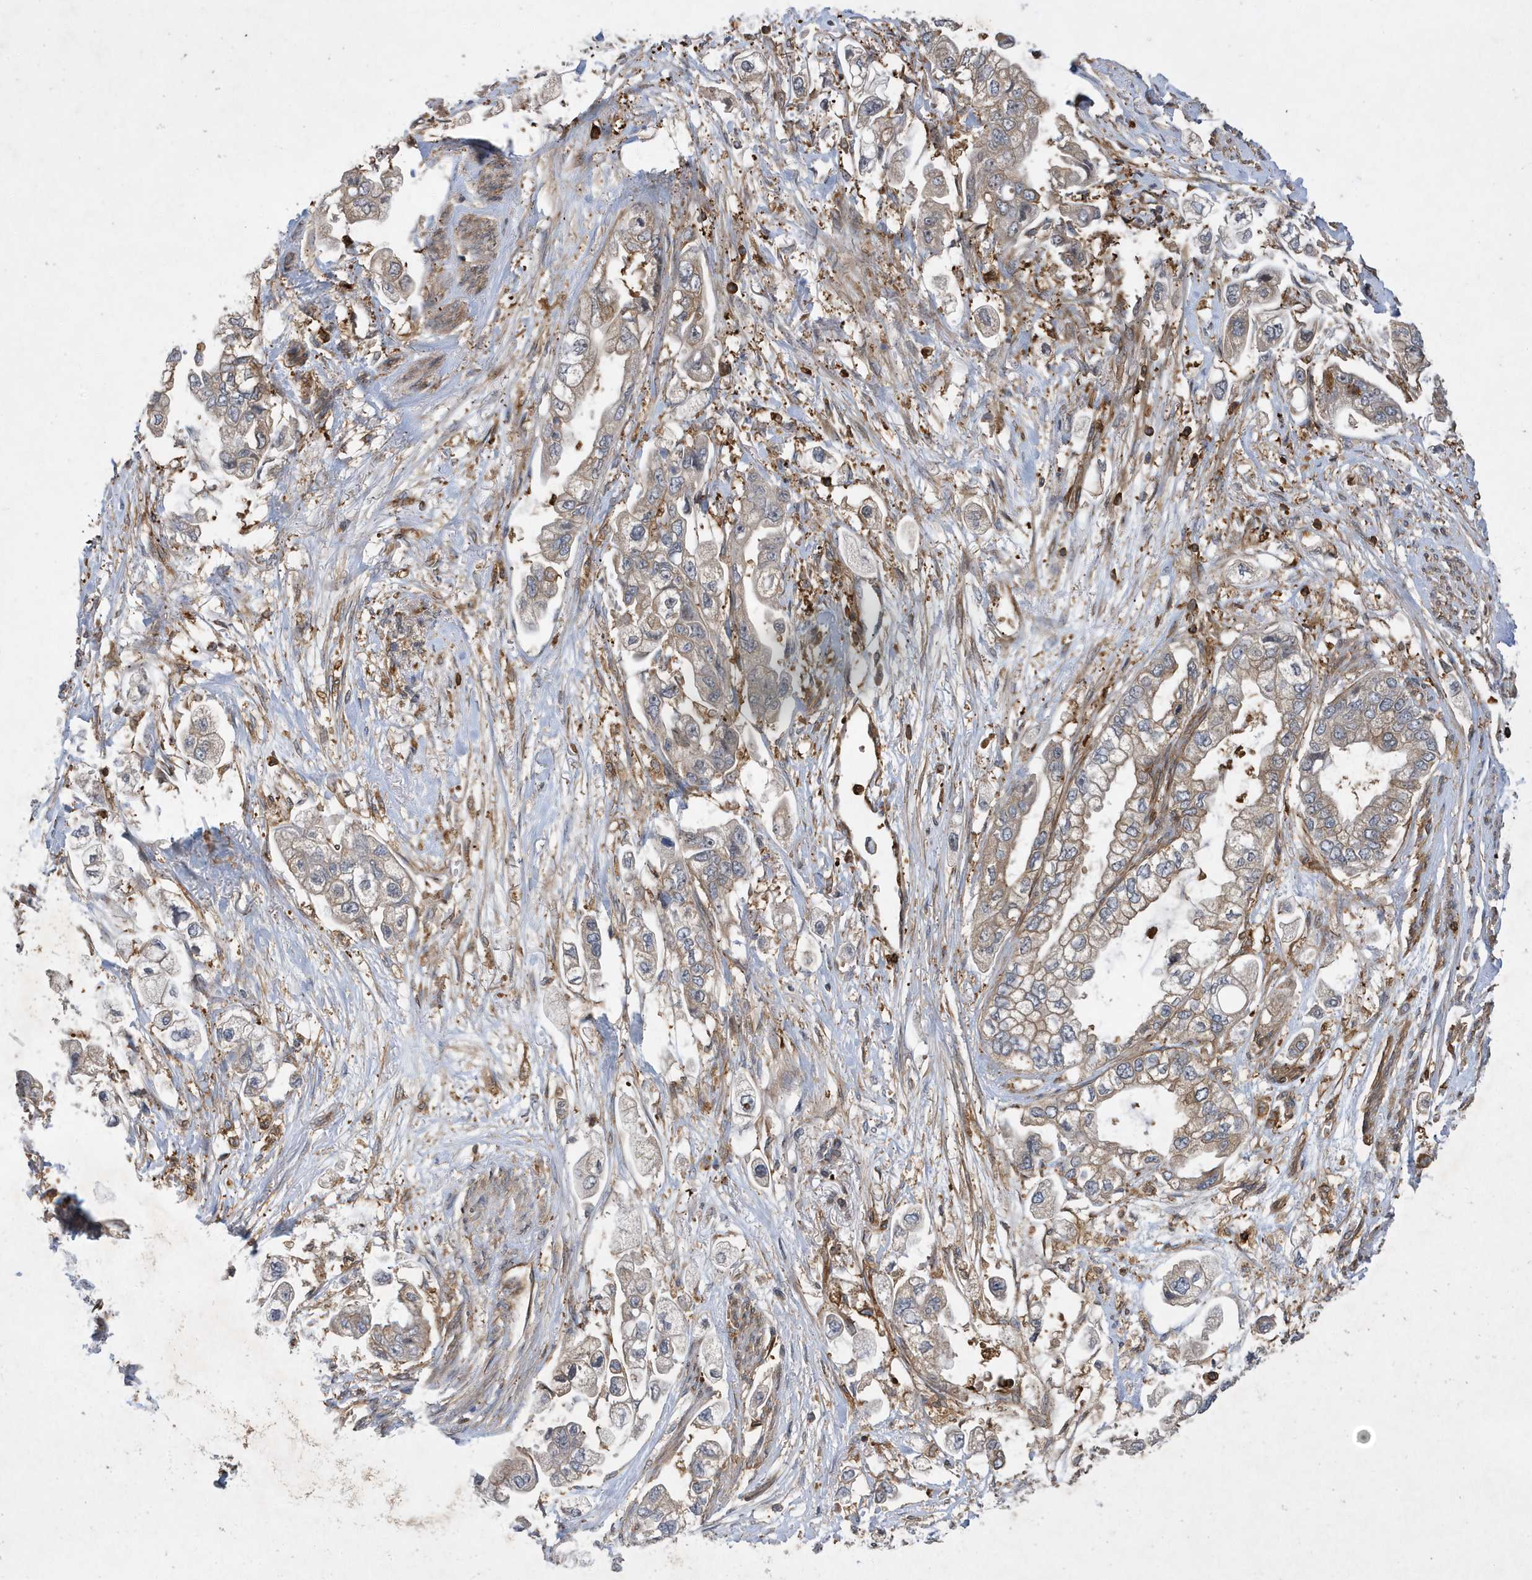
{"staining": {"intensity": "weak", "quantity": "25%-75%", "location": "cytoplasmic/membranous"}, "tissue": "stomach cancer", "cell_type": "Tumor cells", "image_type": "cancer", "snomed": [{"axis": "morphology", "description": "Adenocarcinoma, NOS"}, {"axis": "topography", "description": "Stomach"}], "caption": "High-magnification brightfield microscopy of stomach adenocarcinoma stained with DAB (brown) and counterstained with hematoxylin (blue). tumor cells exhibit weak cytoplasmic/membranous positivity is seen in about25%-75% of cells.", "gene": "LAPTM4A", "patient": {"sex": "male", "age": 62}}